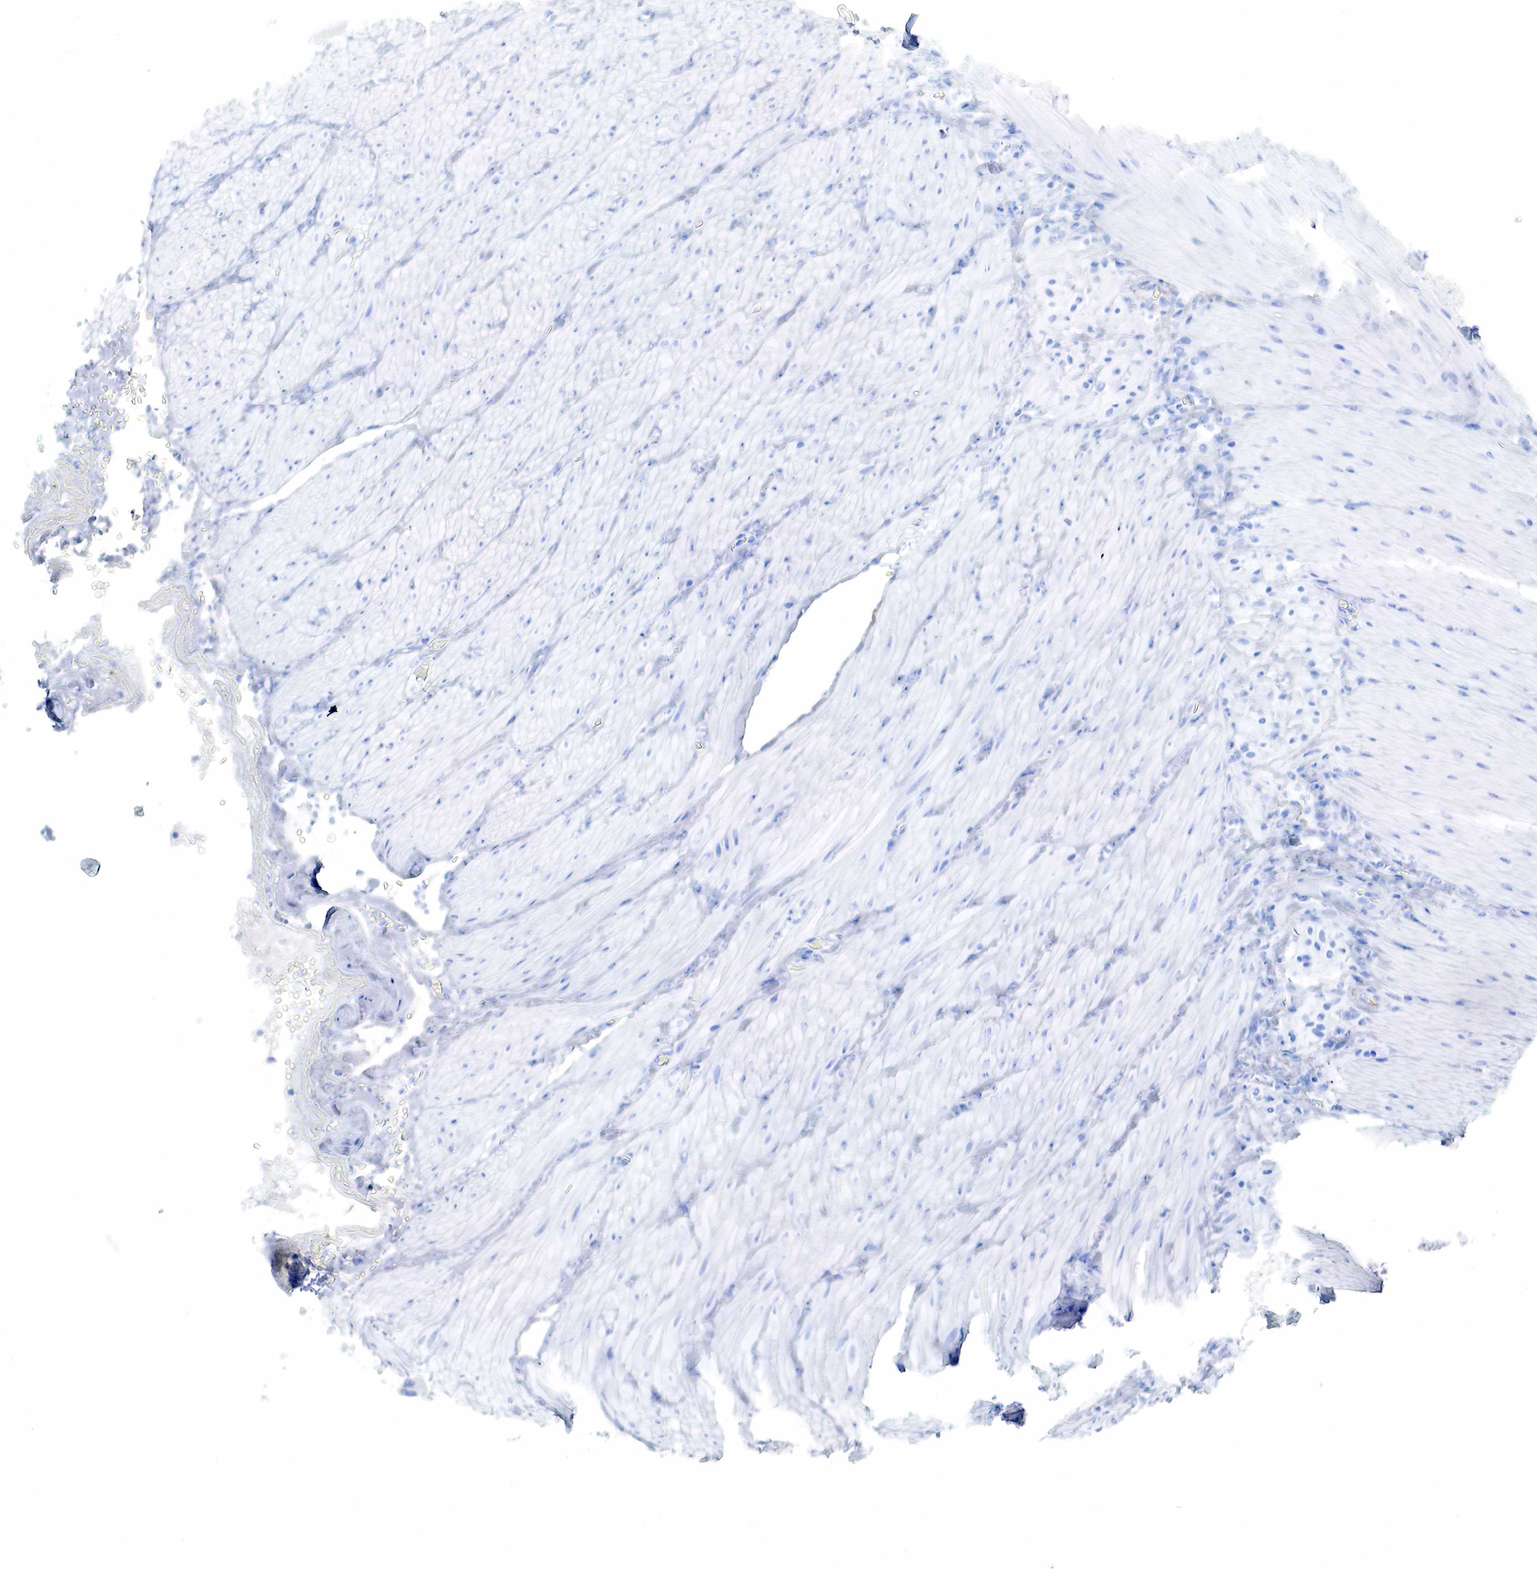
{"staining": {"intensity": "negative", "quantity": "none", "location": "none"}, "tissue": "smooth muscle", "cell_type": "Smooth muscle cells", "image_type": "normal", "snomed": [{"axis": "morphology", "description": "Normal tissue, NOS"}, {"axis": "topography", "description": "Duodenum"}], "caption": "This image is of normal smooth muscle stained with immunohistochemistry (IHC) to label a protein in brown with the nuclei are counter-stained blue. There is no expression in smooth muscle cells.", "gene": "KRT7", "patient": {"sex": "male", "age": 63}}